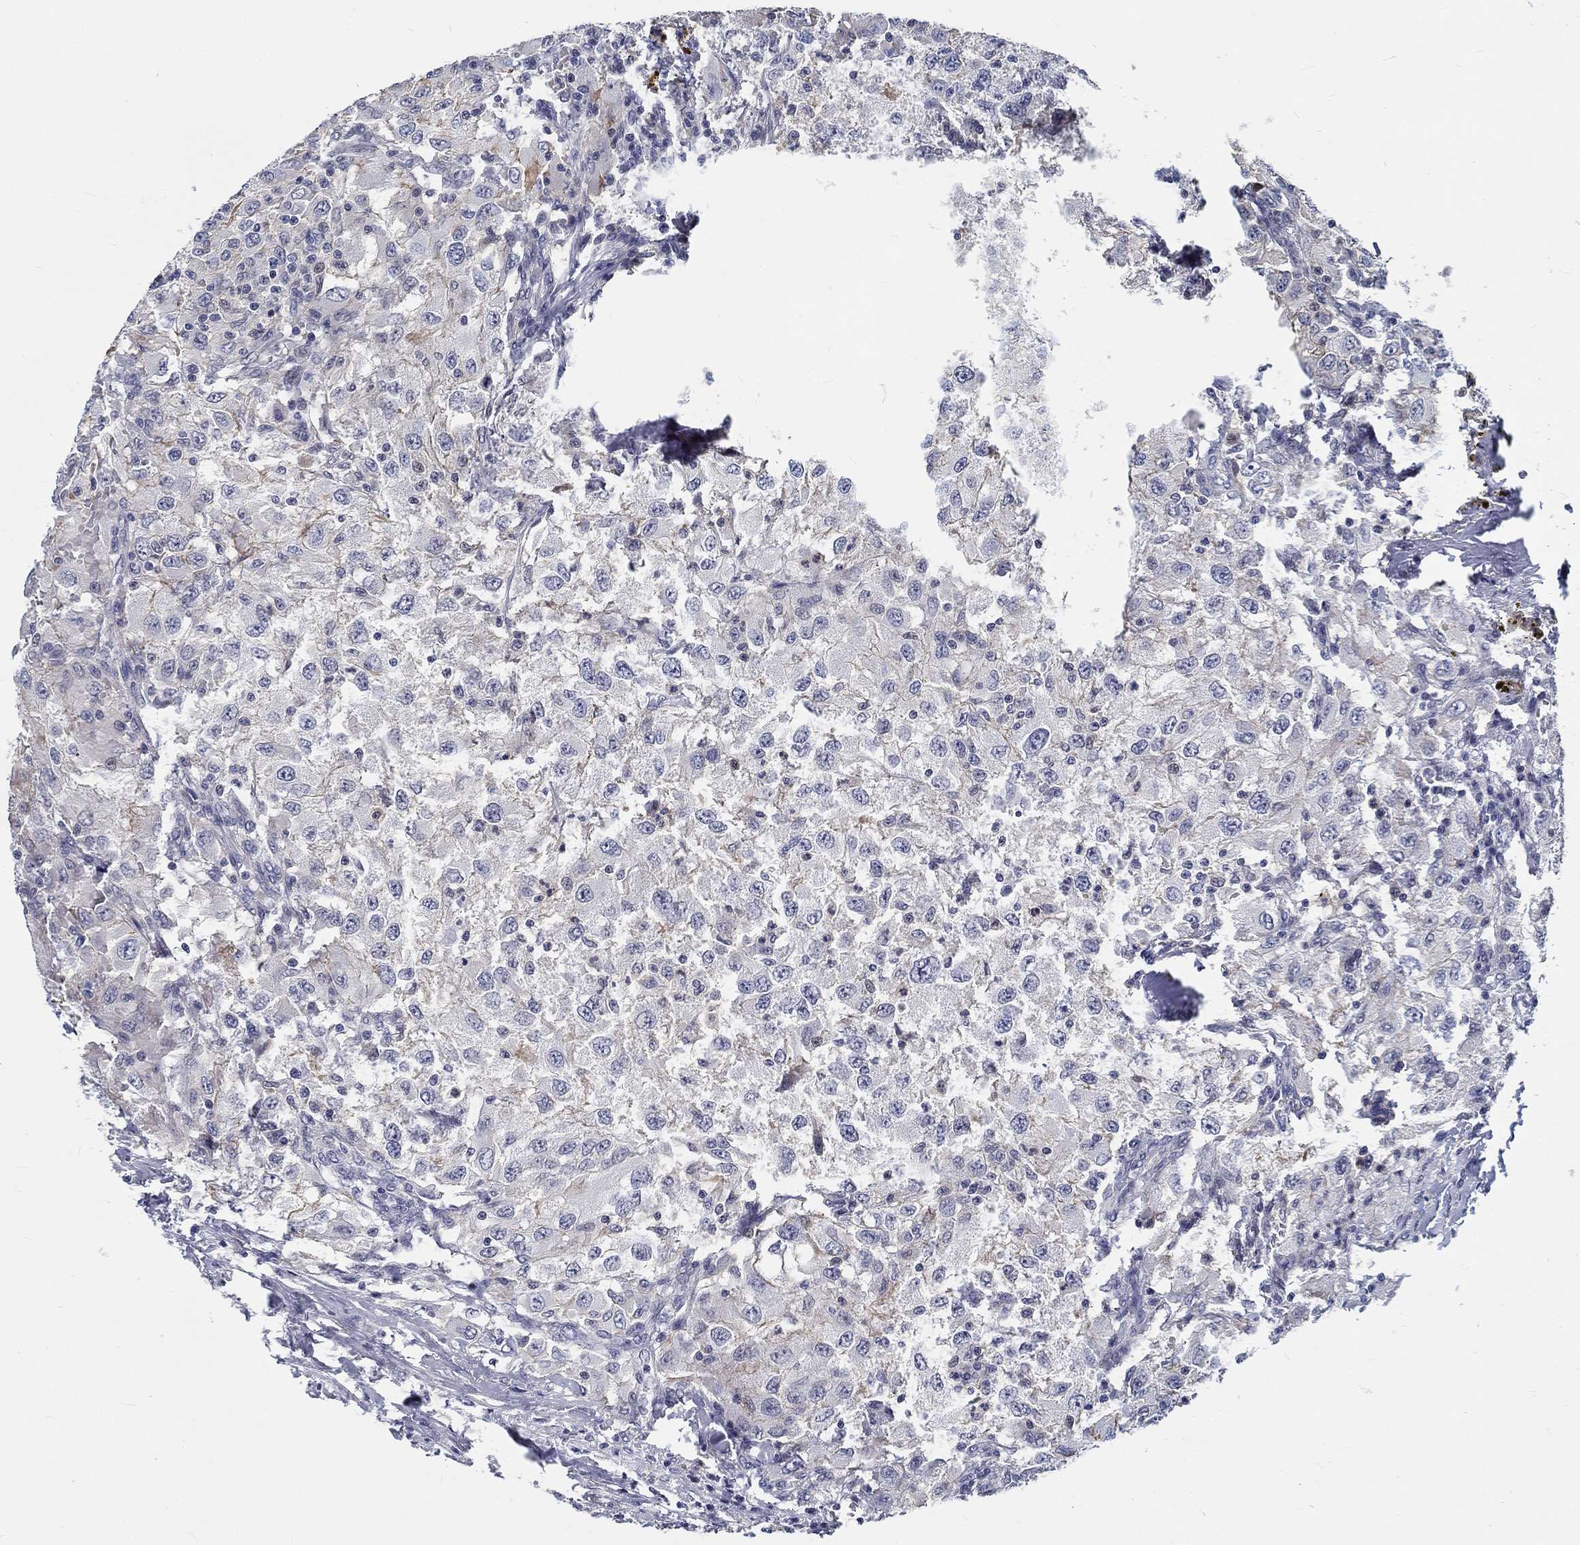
{"staining": {"intensity": "weak", "quantity": "<25%", "location": "cytoplasmic/membranous"}, "tissue": "renal cancer", "cell_type": "Tumor cells", "image_type": "cancer", "snomed": [{"axis": "morphology", "description": "Adenocarcinoma, NOS"}, {"axis": "topography", "description": "Kidney"}], "caption": "Adenocarcinoma (renal) stained for a protein using immunohistochemistry (IHC) displays no staining tumor cells.", "gene": "MYBPC1", "patient": {"sex": "female", "age": 67}}